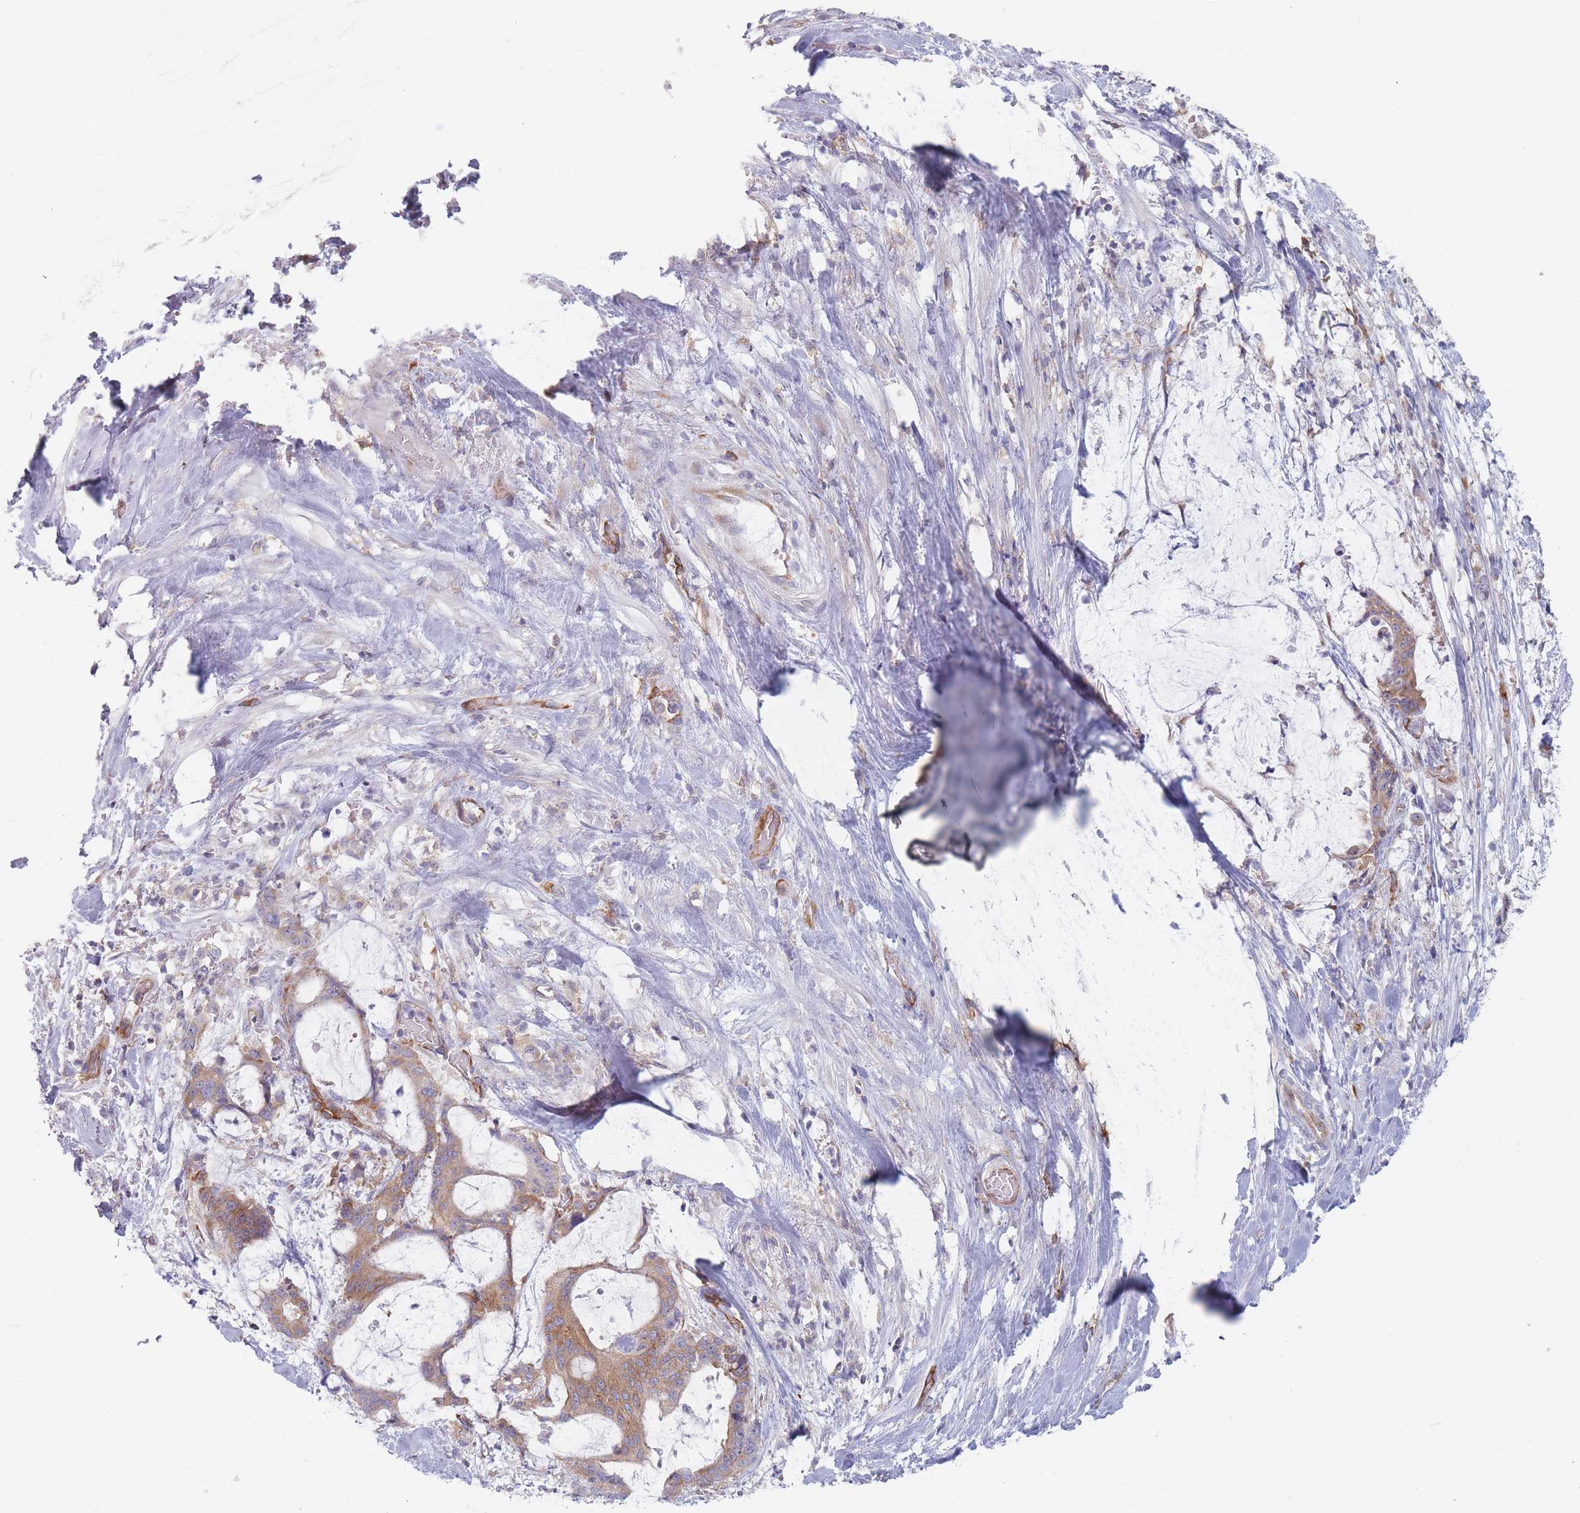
{"staining": {"intensity": "moderate", "quantity": ">75%", "location": "cytoplasmic/membranous"}, "tissue": "liver cancer", "cell_type": "Tumor cells", "image_type": "cancer", "snomed": [{"axis": "morphology", "description": "Normal tissue, NOS"}, {"axis": "morphology", "description": "Cholangiocarcinoma"}, {"axis": "topography", "description": "Liver"}, {"axis": "topography", "description": "Peripheral nerve tissue"}], "caption": "An immunohistochemistry (IHC) micrograph of tumor tissue is shown. Protein staining in brown labels moderate cytoplasmic/membranous positivity in liver cholangiocarcinoma within tumor cells.", "gene": "MAP1S", "patient": {"sex": "female", "age": 73}}